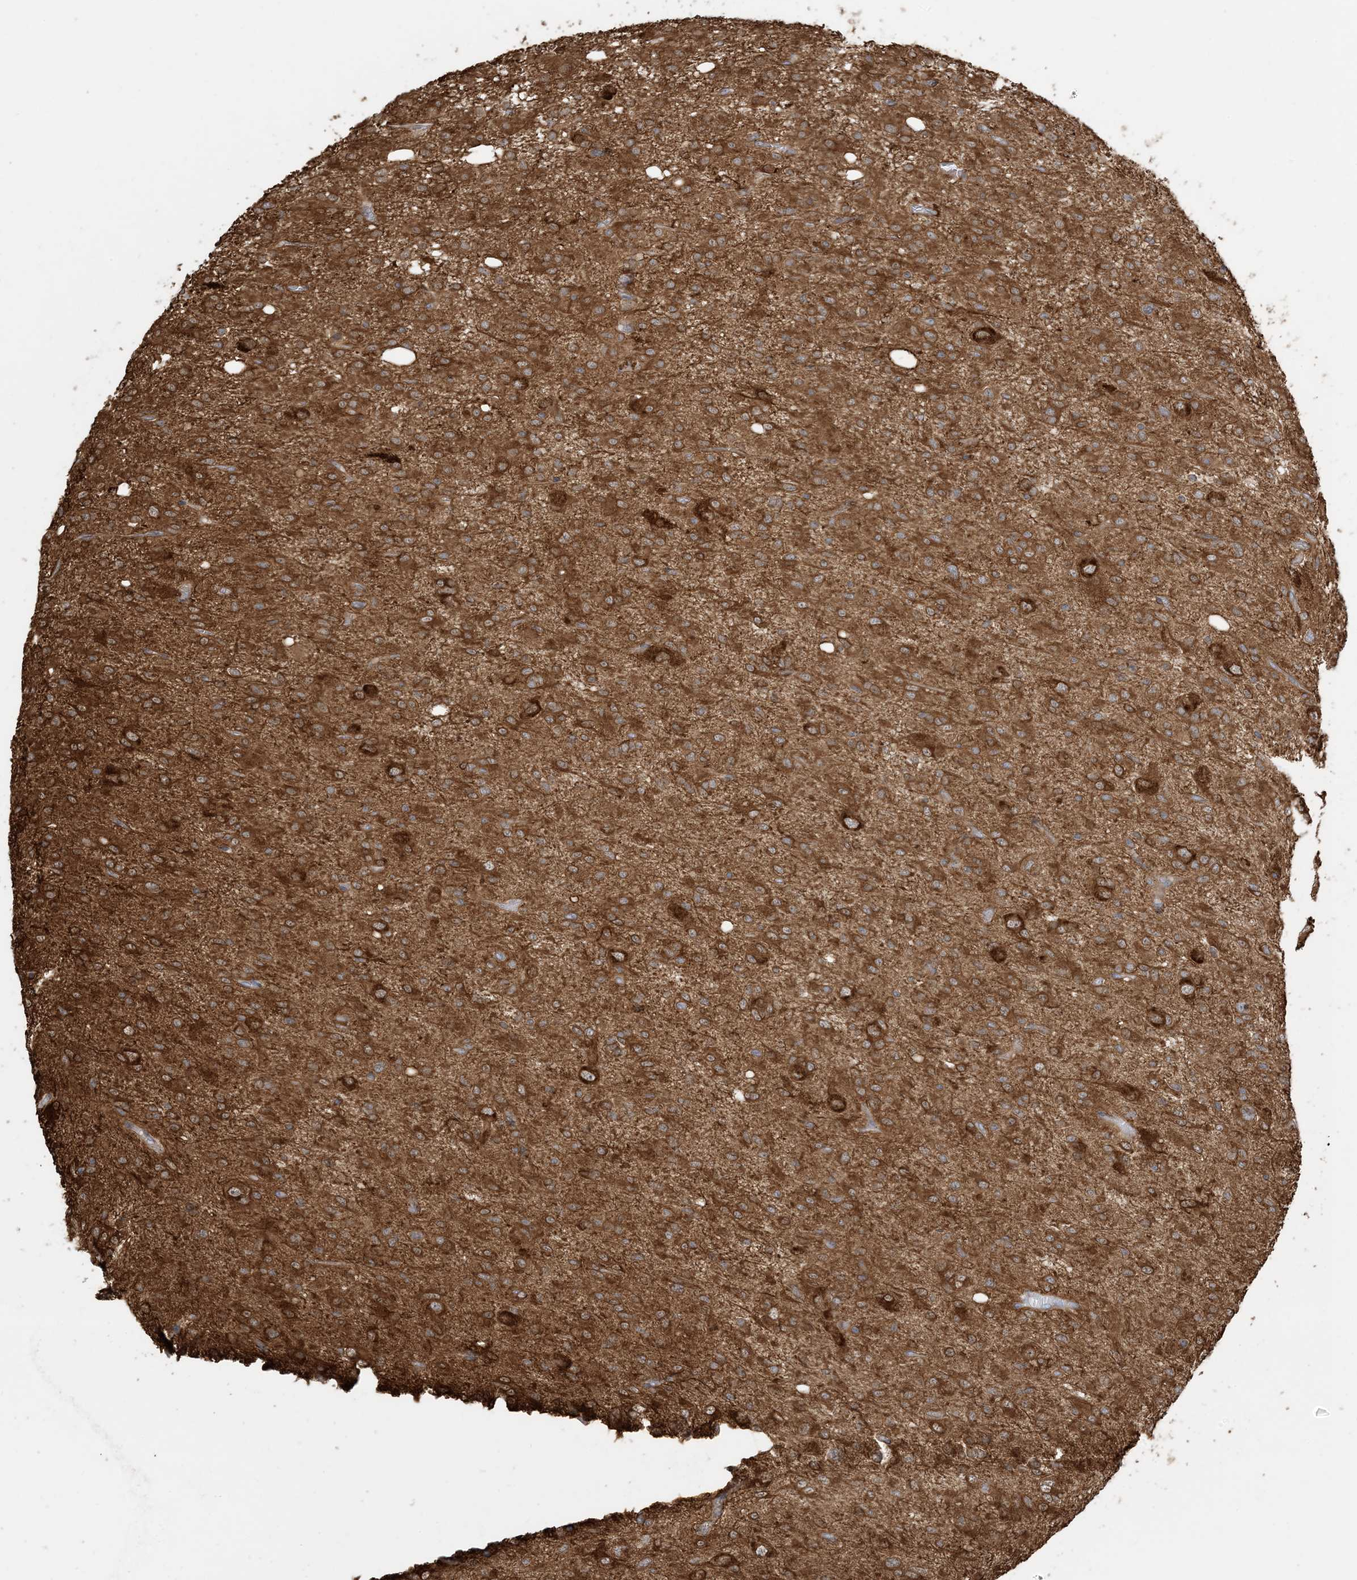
{"staining": {"intensity": "moderate", "quantity": ">75%", "location": "cytoplasmic/membranous"}, "tissue": "glioma", "cell_type": "Tumor cells", "image_type": "cancer", "snomed": [{"axis": "morphology", "description": "Glioma, malignant, High grade"}, {"axis": "topography", "description": "Brain"}], "caption": "This image exhibits immunohistochemistry staining of malignant glioma (high-grade), with medium moderate cytoplasmic/membranous expression in about >75% of tumor cells.", "gene": "SRP72", "patient": {"sex": "female", "age": 59}}